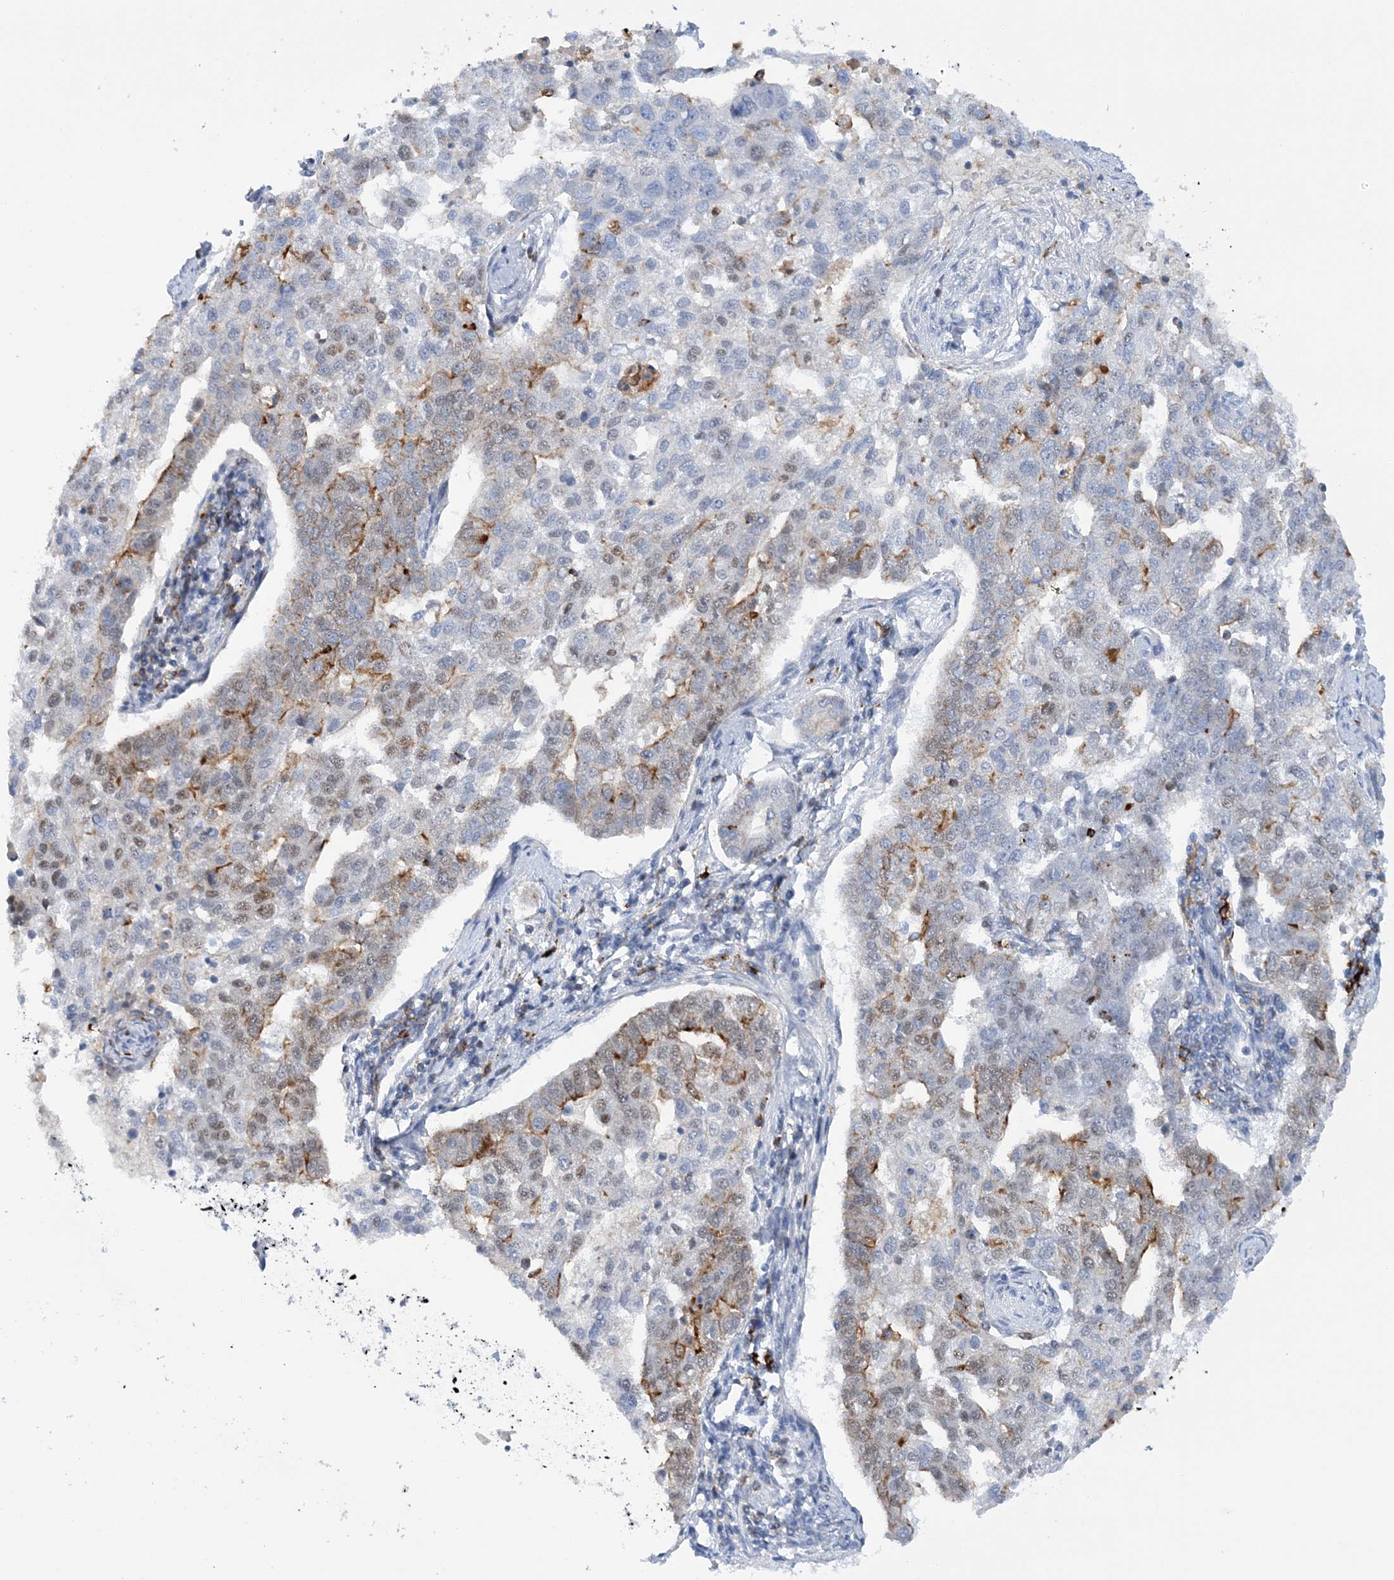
{"staining": {"intensity": "moderate", "quantity": "<25%", "location": "cytoplasmic/membranous,nuclear"}, "tissue": "pancreatic cancer", "cell_type": "Tumor cells", "image_type": "cancer", "snomed": [{"axis": "morphology", "description": "Adenocarcinoma, NOS"}, {"axis": "topography", "description": "Pancreas"}], "caption": "Immunohistochemical staining of pancreatic cancer (adenocarcinoma) displays low levels of moderate cytoplasmic/membranous and nuclear protein positivity in approximately <25% of tumor cells.", "gene": "PRMT9", "patient": {"sex": "female", "age": 61}}